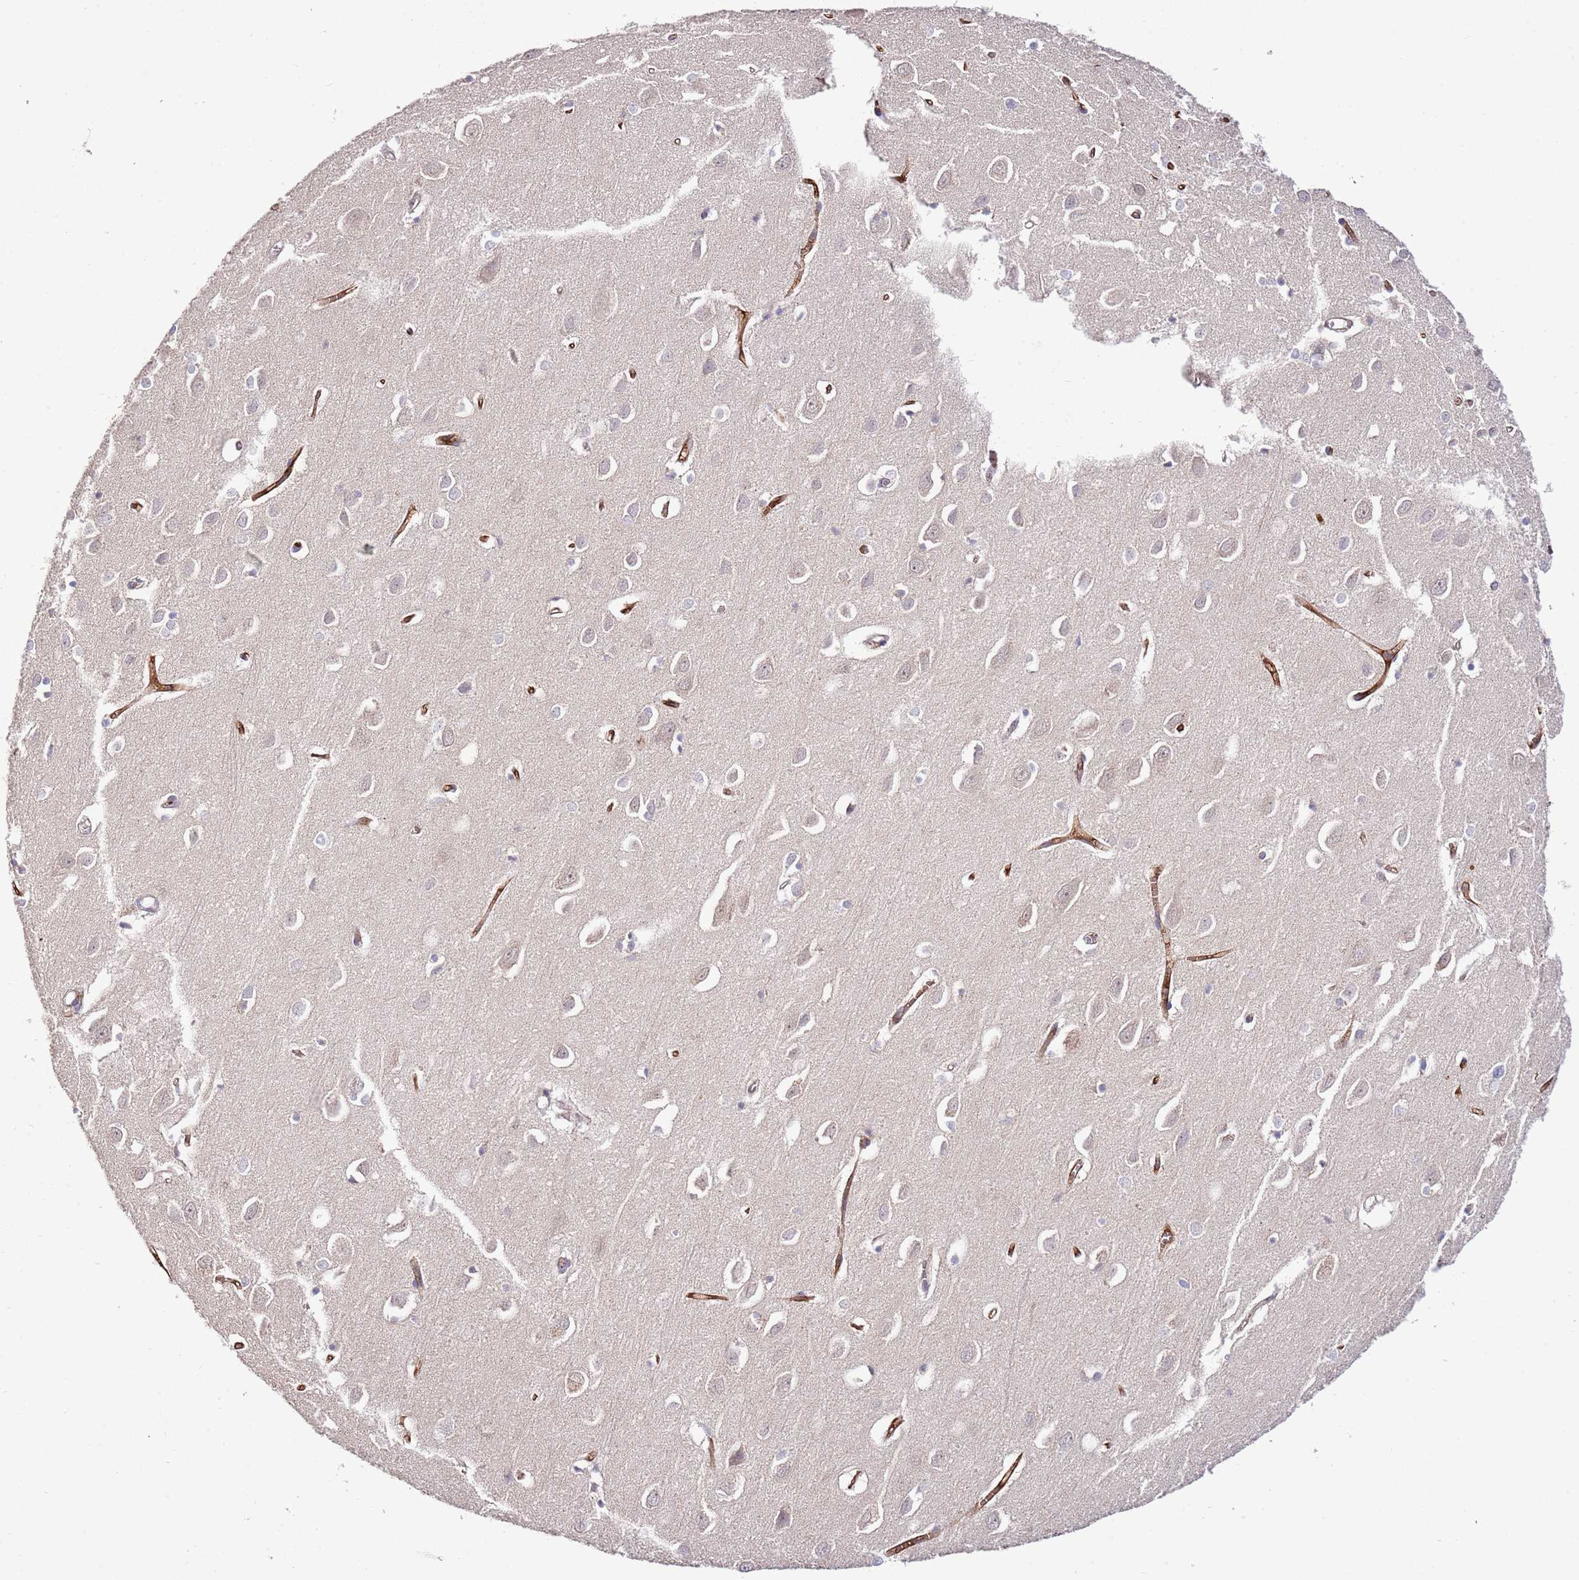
{"staining": {"intensity": "moderate", "quantity": ">75%", "location": "cytoplasmic/membranous"}, "tissue": "cerebral cortex", "cell_type": "Endothelial cells", "image_type": "normal", "snomed": [{"axis": "morphology", "description": "Normal tissue, NOS"}, {"axis": "topography", "description": "Cerebral cortex"}], "caption": "Immunohistochemistry (DAB) staining of unremarkable cerebral cortex exhibits moderate cytoplasmic/membranous protein expression in approximately >75% of endothelial cells. (DAB (3,3'-diaminobenzidine) IHC, brown staining for protein, blue staining for nuclei).", "gene": "EFHD1", "patient": {"sex": "female", "age": 64}}